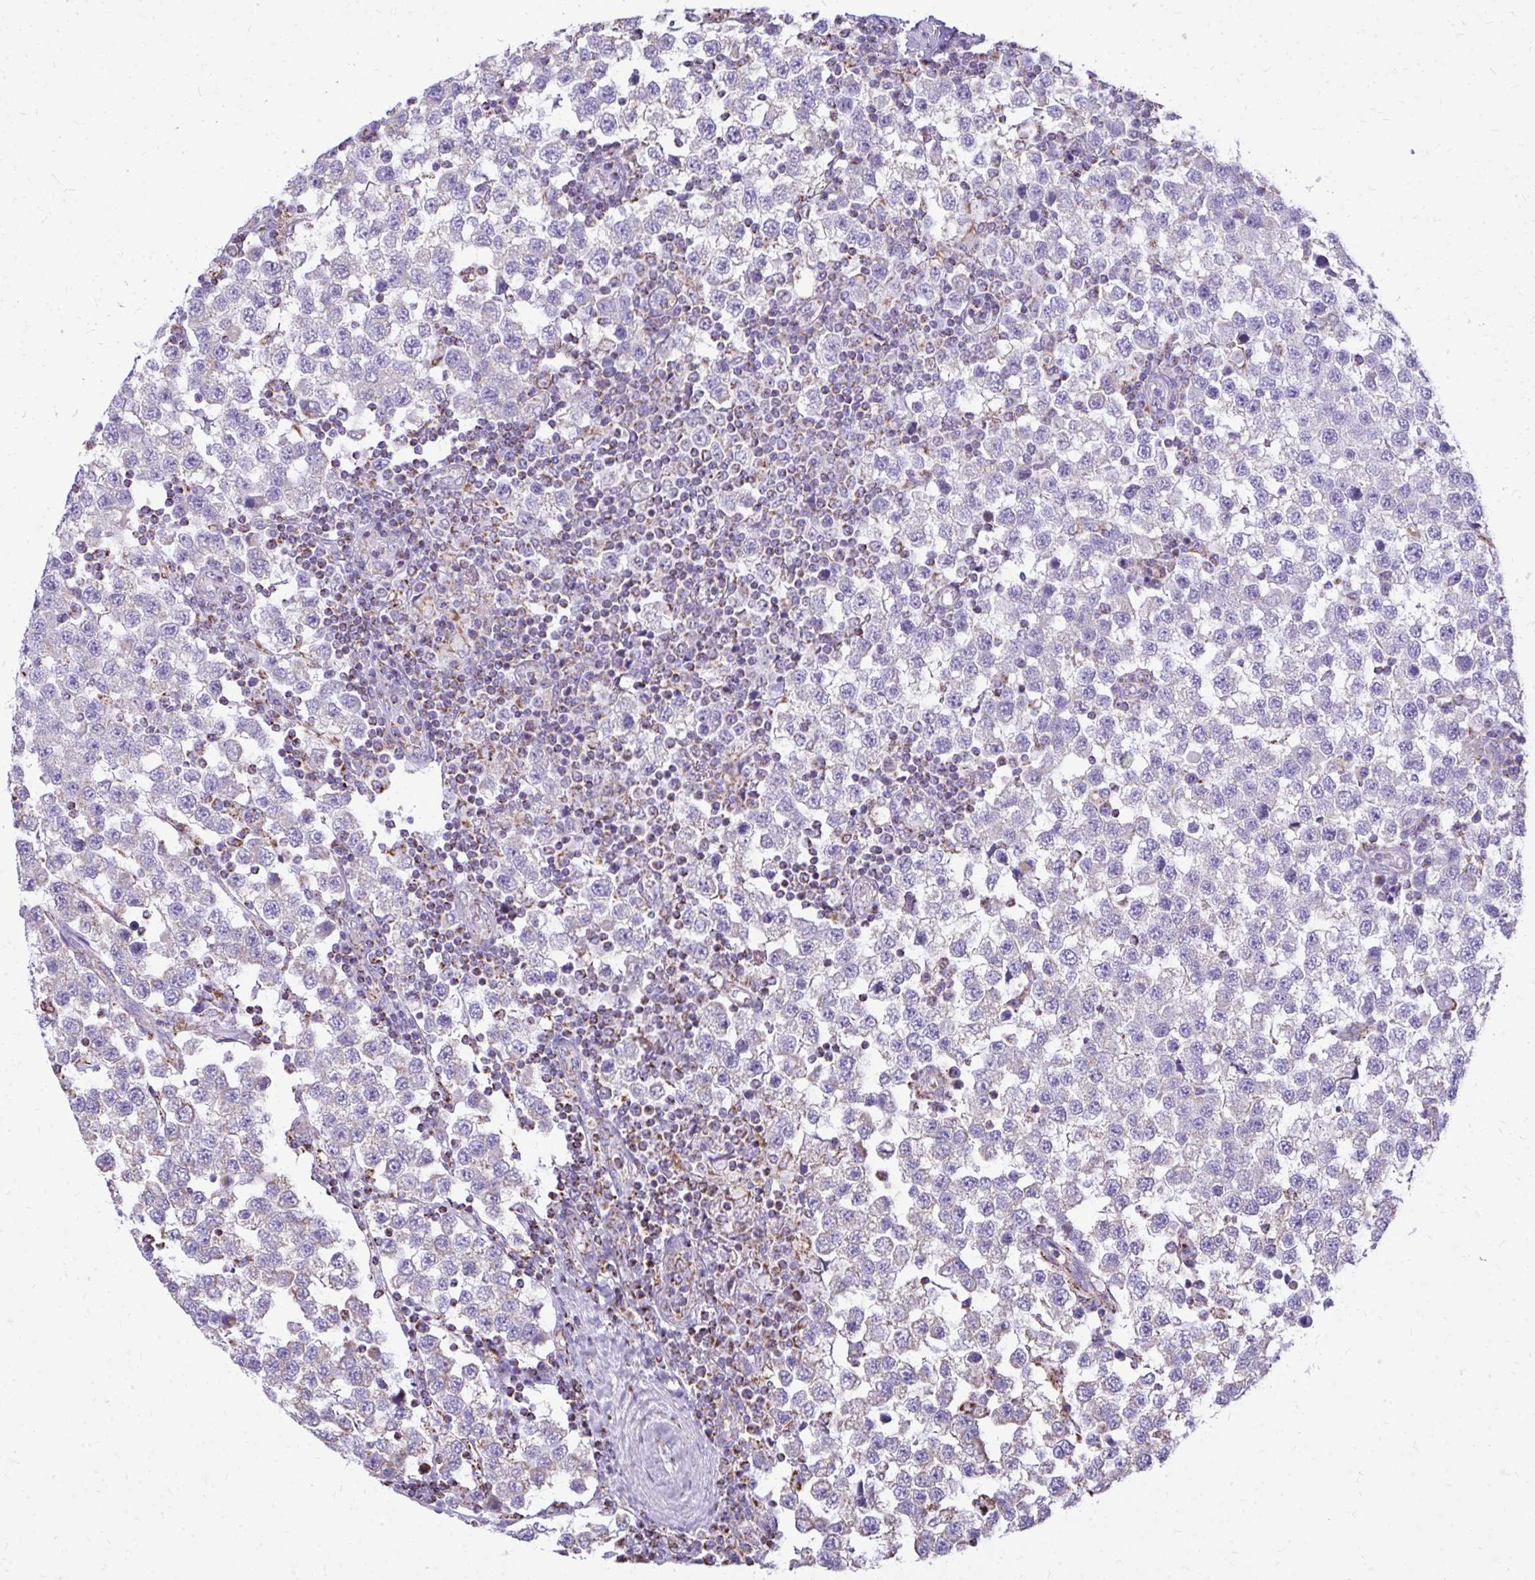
{"staining": {"intensity": "negative", "quantity": "none", "location": "none"}, "tissue": "testis cancer", "cell_type": "Tumor cells", "image_type": "cancer", "snomed": [{"axis": "morphology", "description": "Seminoma, NOS"}, {"axis": "topography", "description": "Testis"}], "caption": "This image is of testis cancer (seminoma) stained with immunohistochemistry to label a protein in brown with the nuclei are counter-stained blue. There is no expression in tumor cells.", "gene": "MPZL2", "patient": {"sex": "male", "age": 34}}